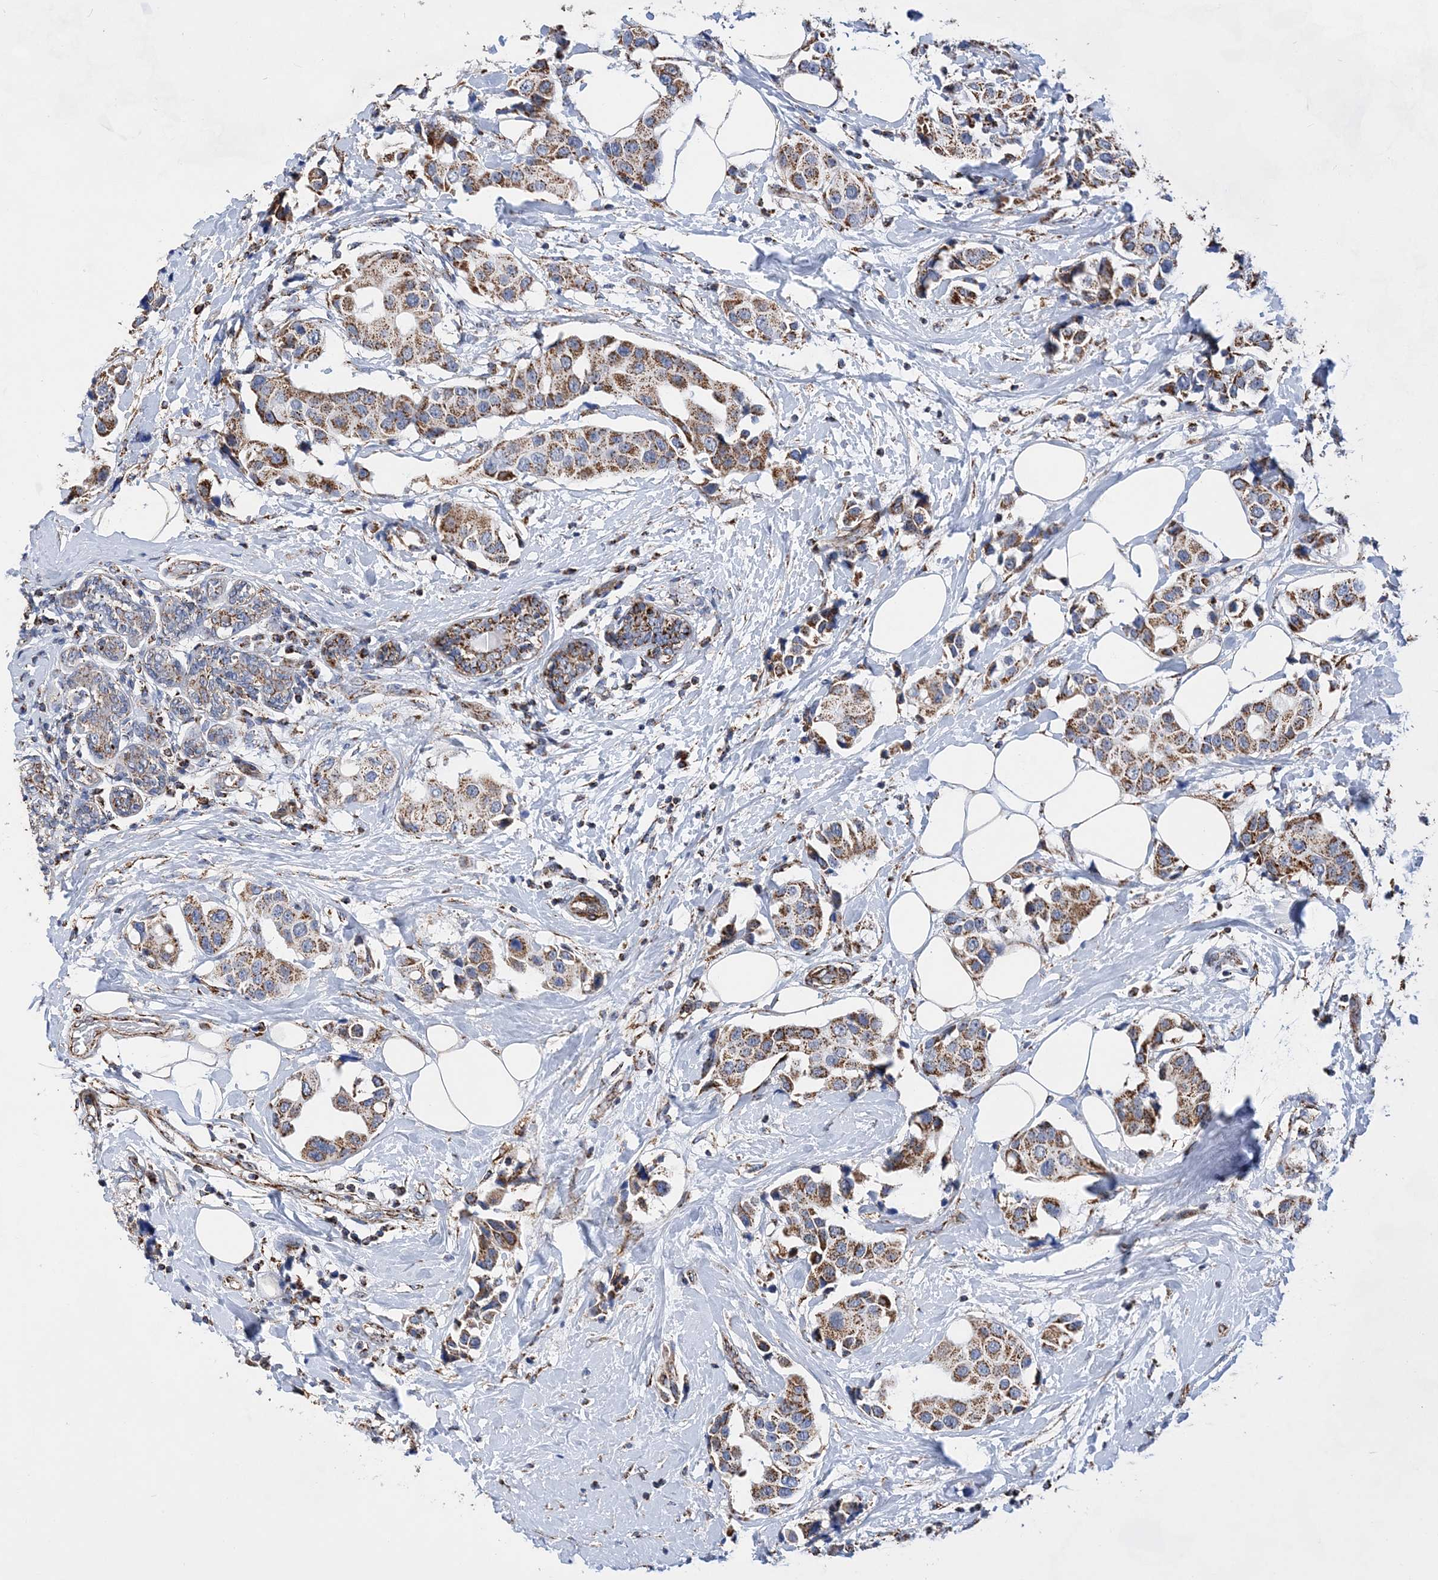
{"staining": {"intensity": "moderate", "quantity": ">75%", "location": "cytoplasmic/membranous"}, "tissue": "breast cancer", "cell_type": "Tumor cells", "image_type": "cancer", "snomed": [{"axis": "morphology", "description": "Normal tissue, NOS"}, {"axis": "morphology", "description": "Duct carcinoma"}, {"axis": "topography", "description": "Breast"}], "caption": "There is medium levels of moderate cytoplasmic/membranous expression in tumor cells of intraductal carcinoma (breast), as demonstrated by immunohistochemical staining (brown color).", "gene": "ACOT9", "patient": {"sex": "female", "age": 39}}